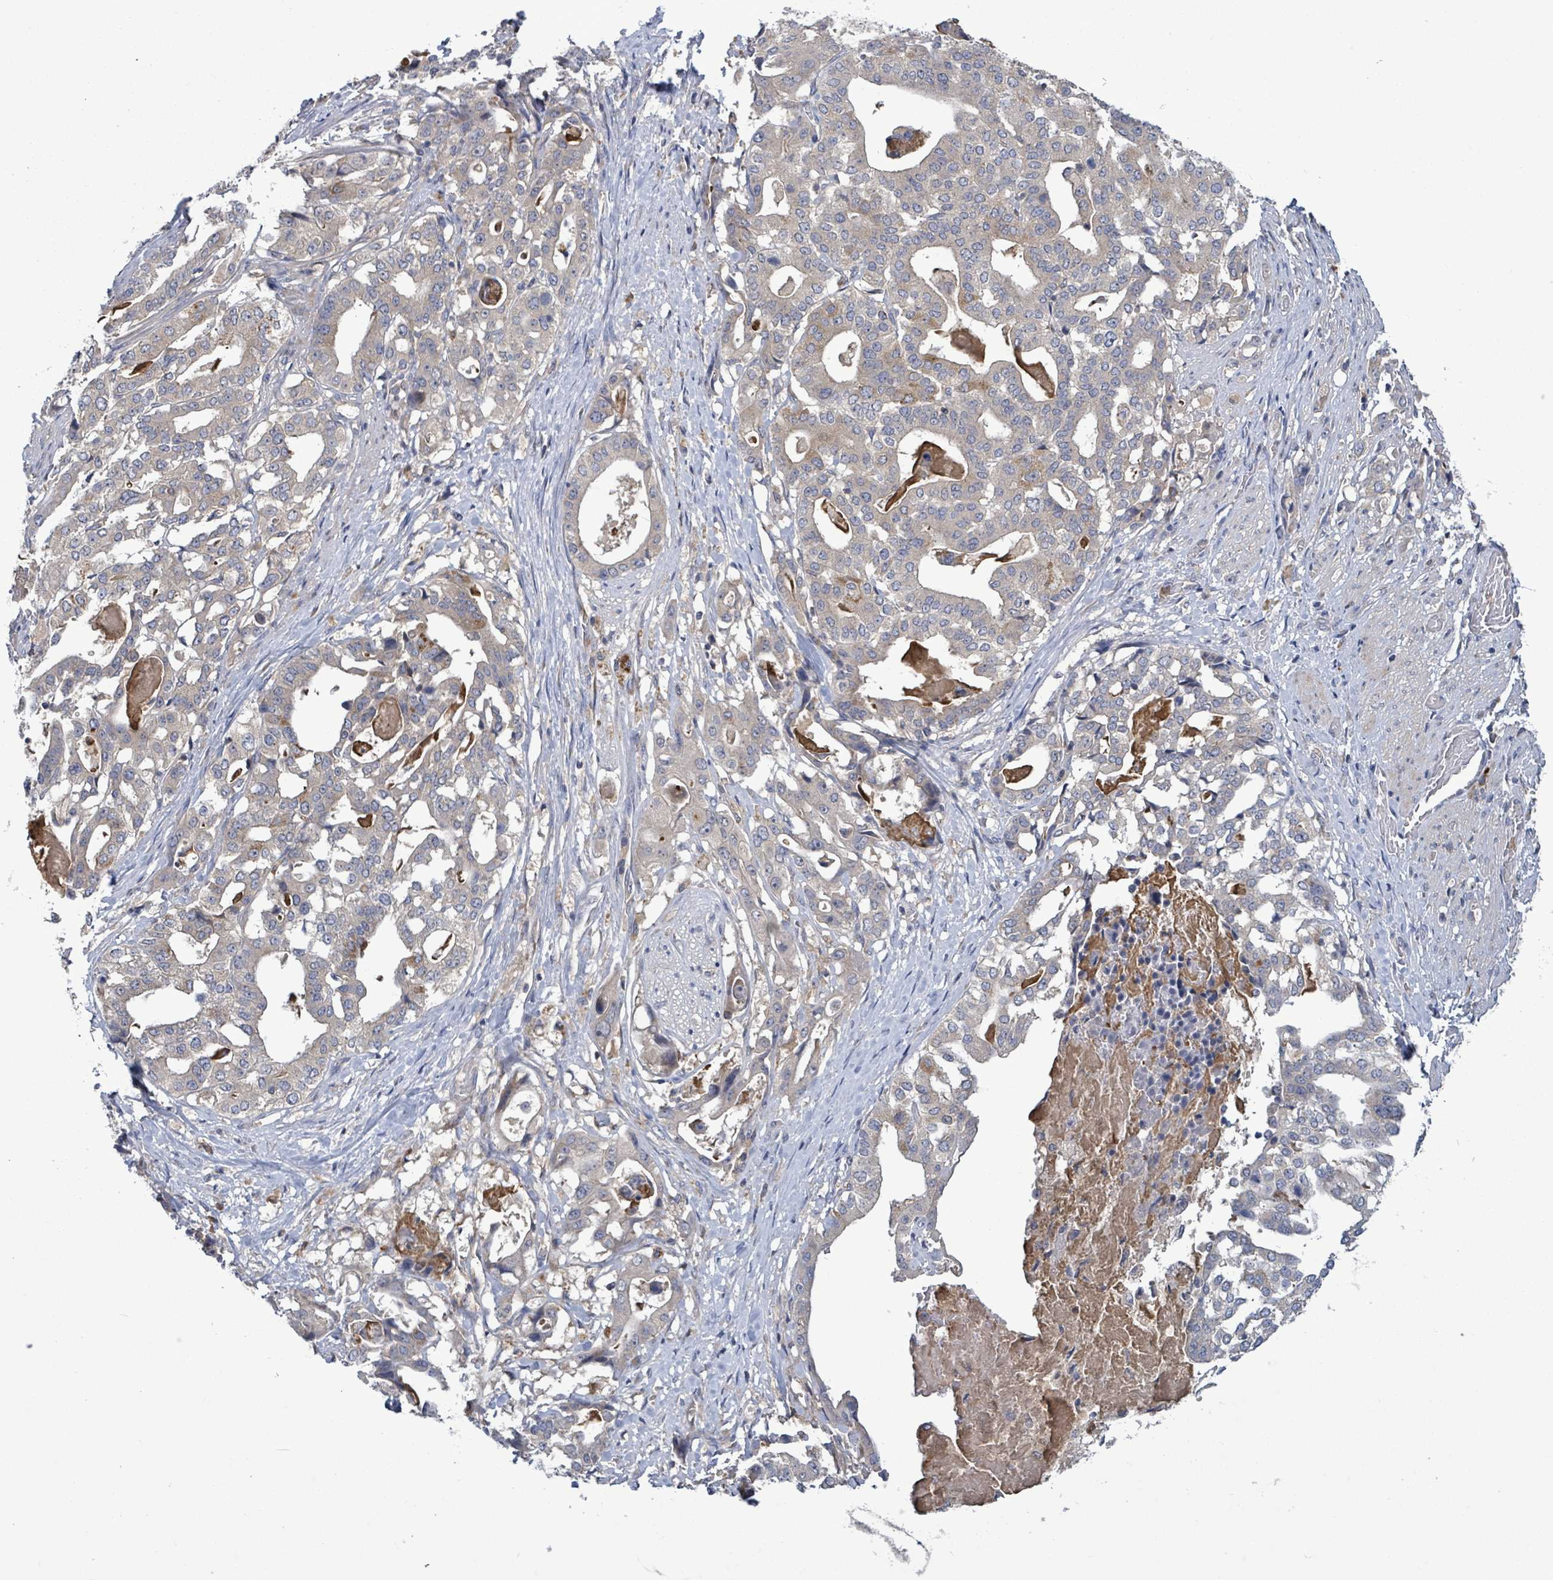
{"staining": {"intensity": "weak", "quantity": "<25%", "location": "cytoplasmic/membranous"}, "tissue": "stomach cancer", "cell_type": "Tumor cells", "image_type": "cancer", "snomed": [{"axis": "morphology", "description": "Adenocarcinoma, NOS"}, {"axis": "topography", "description": "Stomach"}], "caption": "Stomach cancer (adenocarcinoma) was stained to show a protein in brown. There is no significant expression in tumor cells.", "gene": "SERPINE3", "patient": {"sex": "male", "age": 48}}